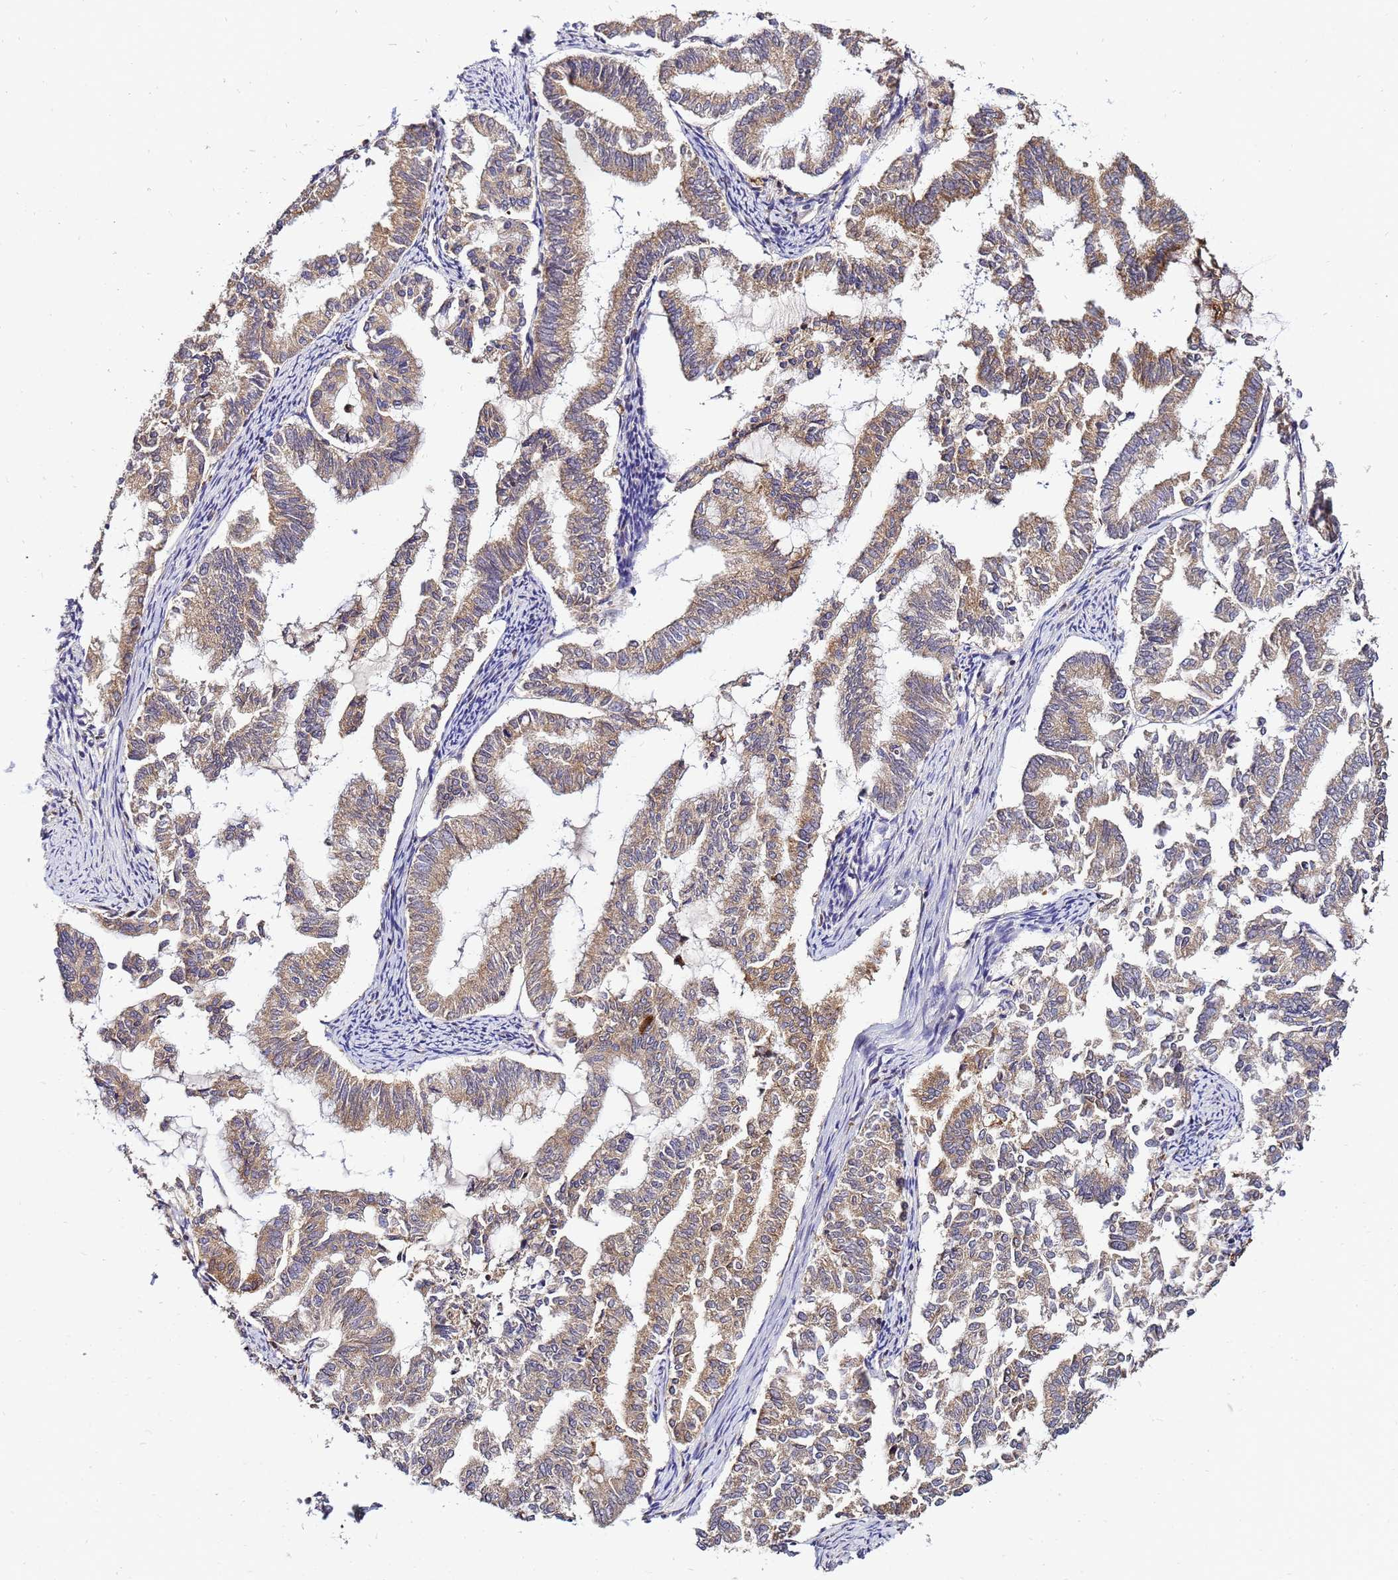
{"staining": {"intensity": "moderate", "quantity": ">75%", "location": "cytoplasmic/membranous"}, "tissue": "endometrial cancer", "cell_type": "Tumor cells", "image_type": "cancer", "snomed": [{"axis": "morphology", "description": "Adenocarcinoma, NOS"}, {"axis": "topography", "description": "Endometrium"}], "caption": "Immunohistochemistry photomicrograph of endometrial cancer stained for a protein (brown), which displays medium levels of moderate cytoplasmic/membranous positivity in about >75% of tumor cells.", "gene": "ADPGK", "patient": {"sex": "female", "age": 79}}